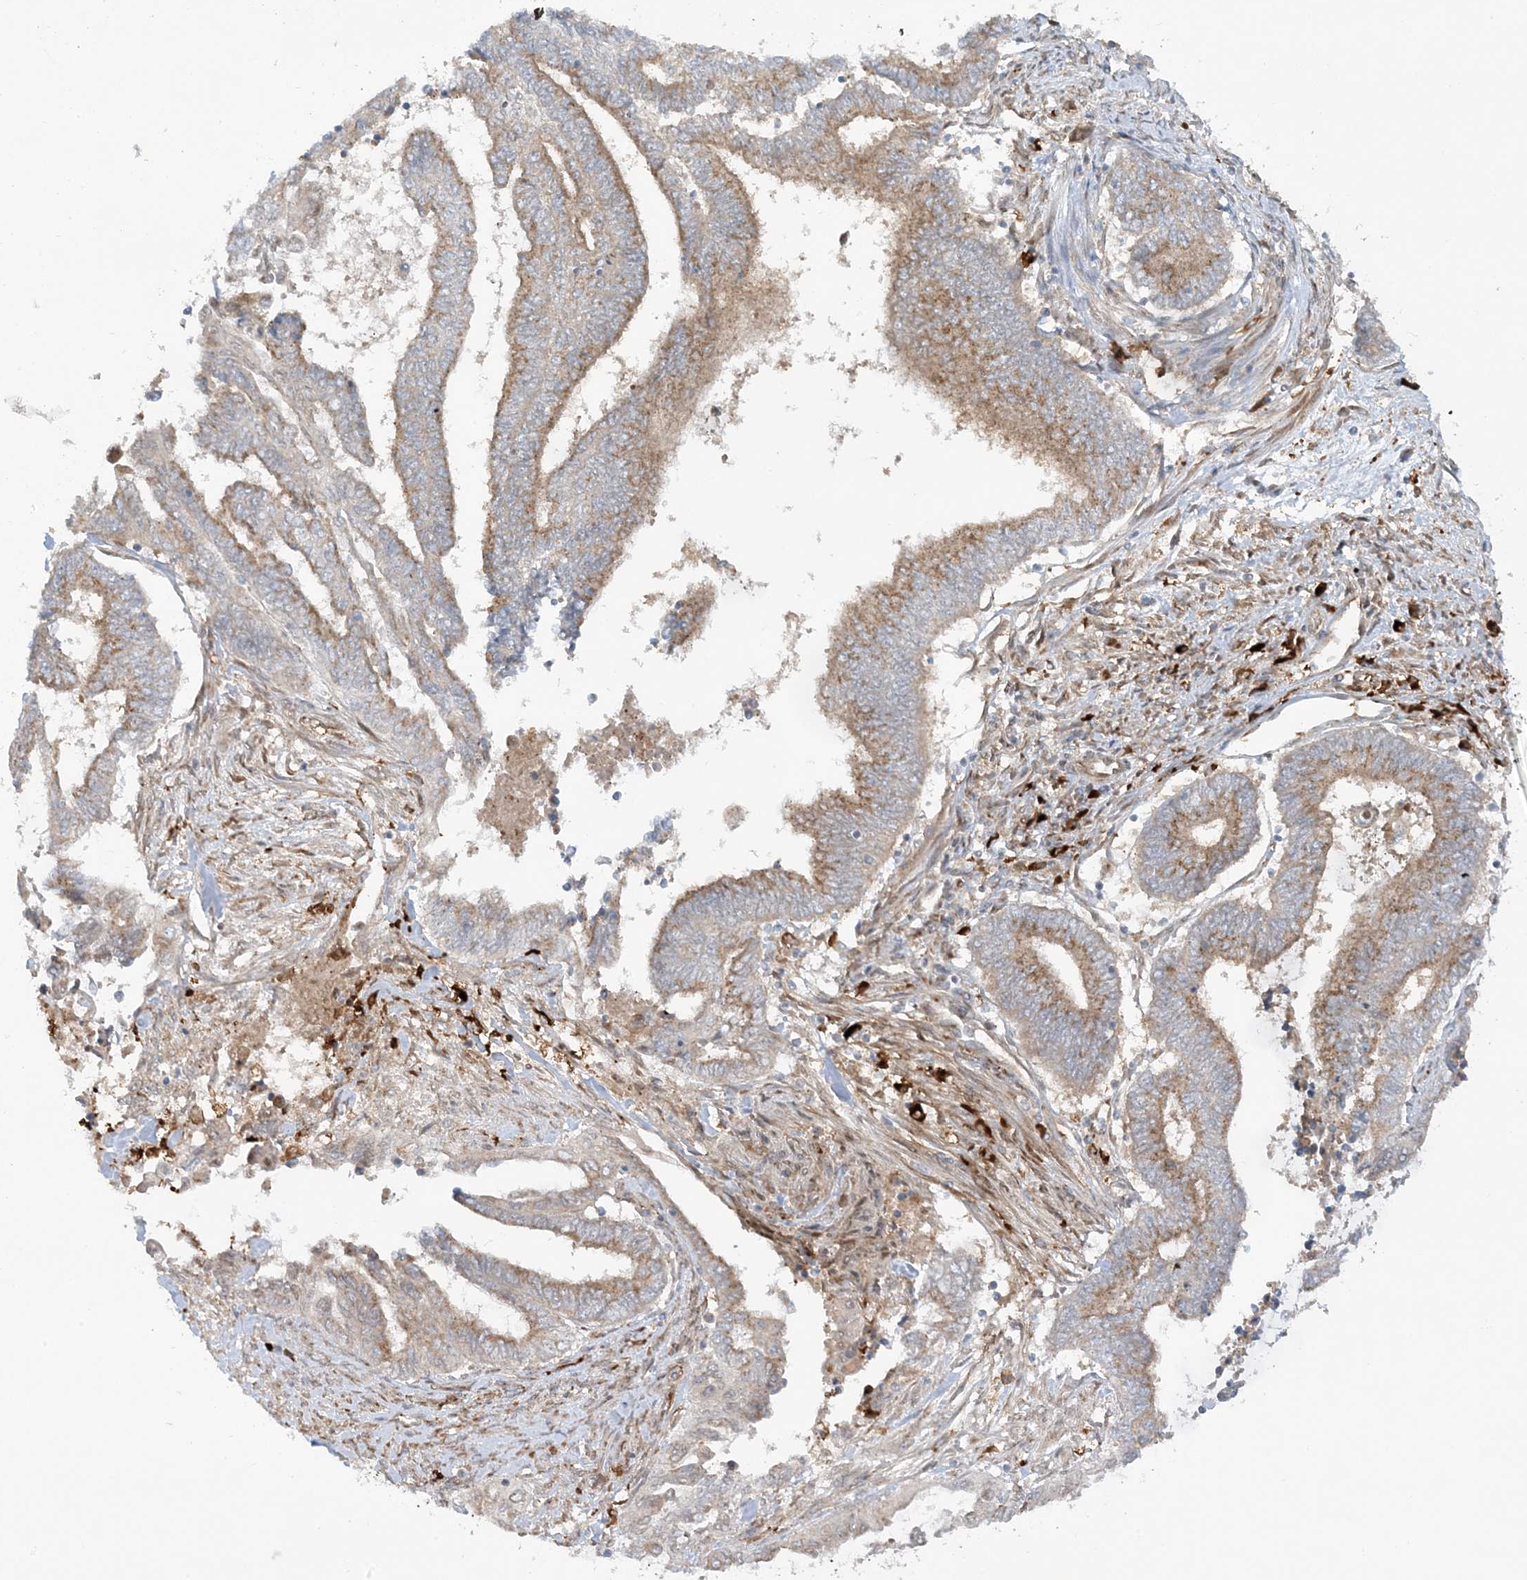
{"staining": {"intensity": "moderate", "quantity": ">75%", "location": "cytoplasmic/membranous"}, "tissue": "endometrial cancer", "cell_type": "Tumor cells", "image_type": "cancer", "snomed": [{"axis": "morphology", "description": "Adenocarcinoma, NOS"}, {"axis": "topography", "description": "Uterus"}, {"axis": "topography", "description": "Endometrium"}], "caption": "Immunohistochemical staining of human endometrial cancer (adenocarcinoma) shows moderate cytoplasmic/membranous protein staining in approximately >75% of tumor cells. (IHC, brightfield microscopy, high magnification).", "gene": "RPP40", "patient": {"sex": "female", "age": 70}}